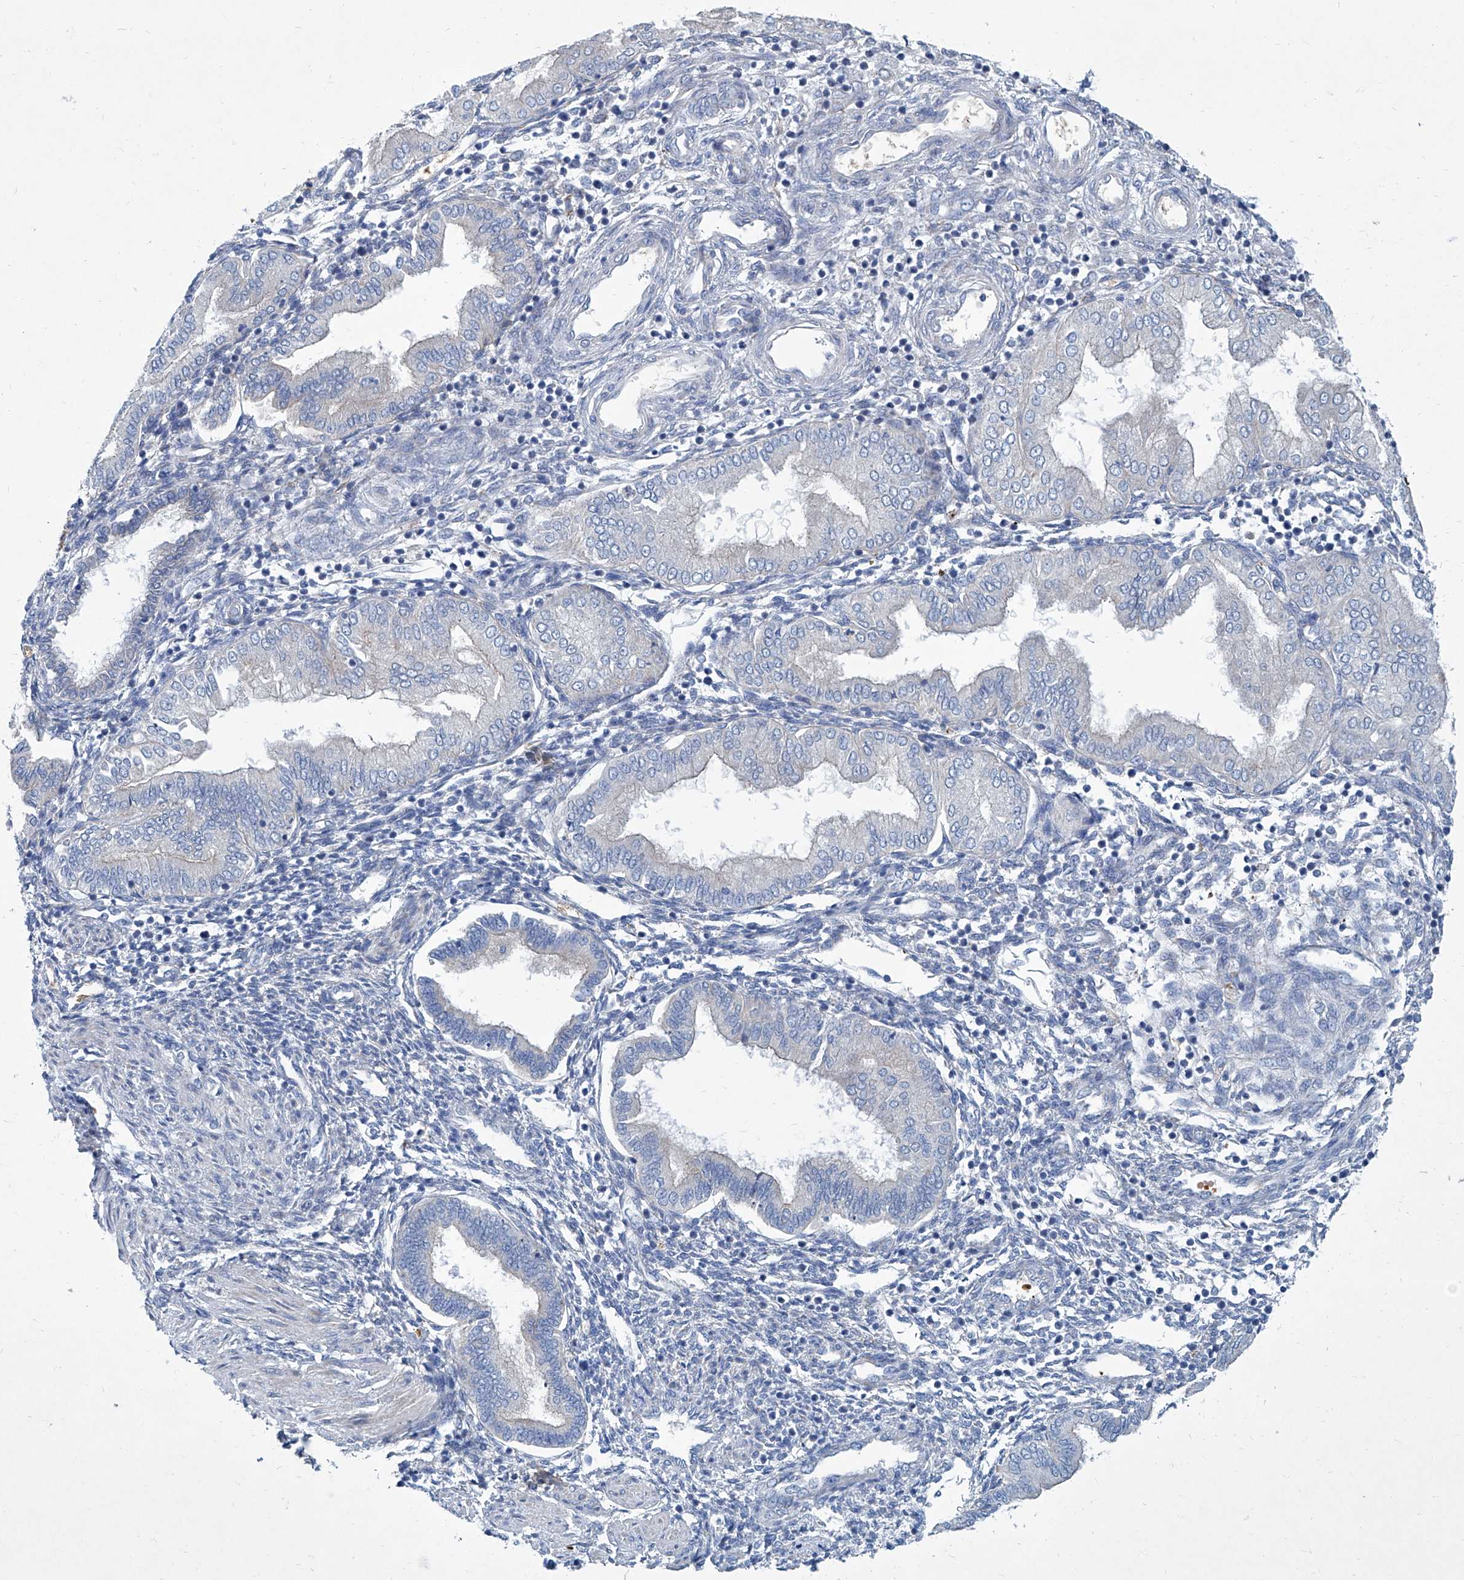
{"staining": {"intensity": "negative", "quantity": "none", "location": "none"}, "tissue": "endometrium", "cell_type": "Cells in endometrial stroma", "image_type": "normal", "snomed": [{"axis": "morphology", "description": "Normal tissue, NOS"}, {"axis": "topography", "description": "Endometrium"}], "caption": "An IHC micrograph of normal endometrium is shown. There is no staining in cells in endometrial stroma of endometrium.", "gene": "FPR2", "patient": {"sex": "female", "age": 53}}